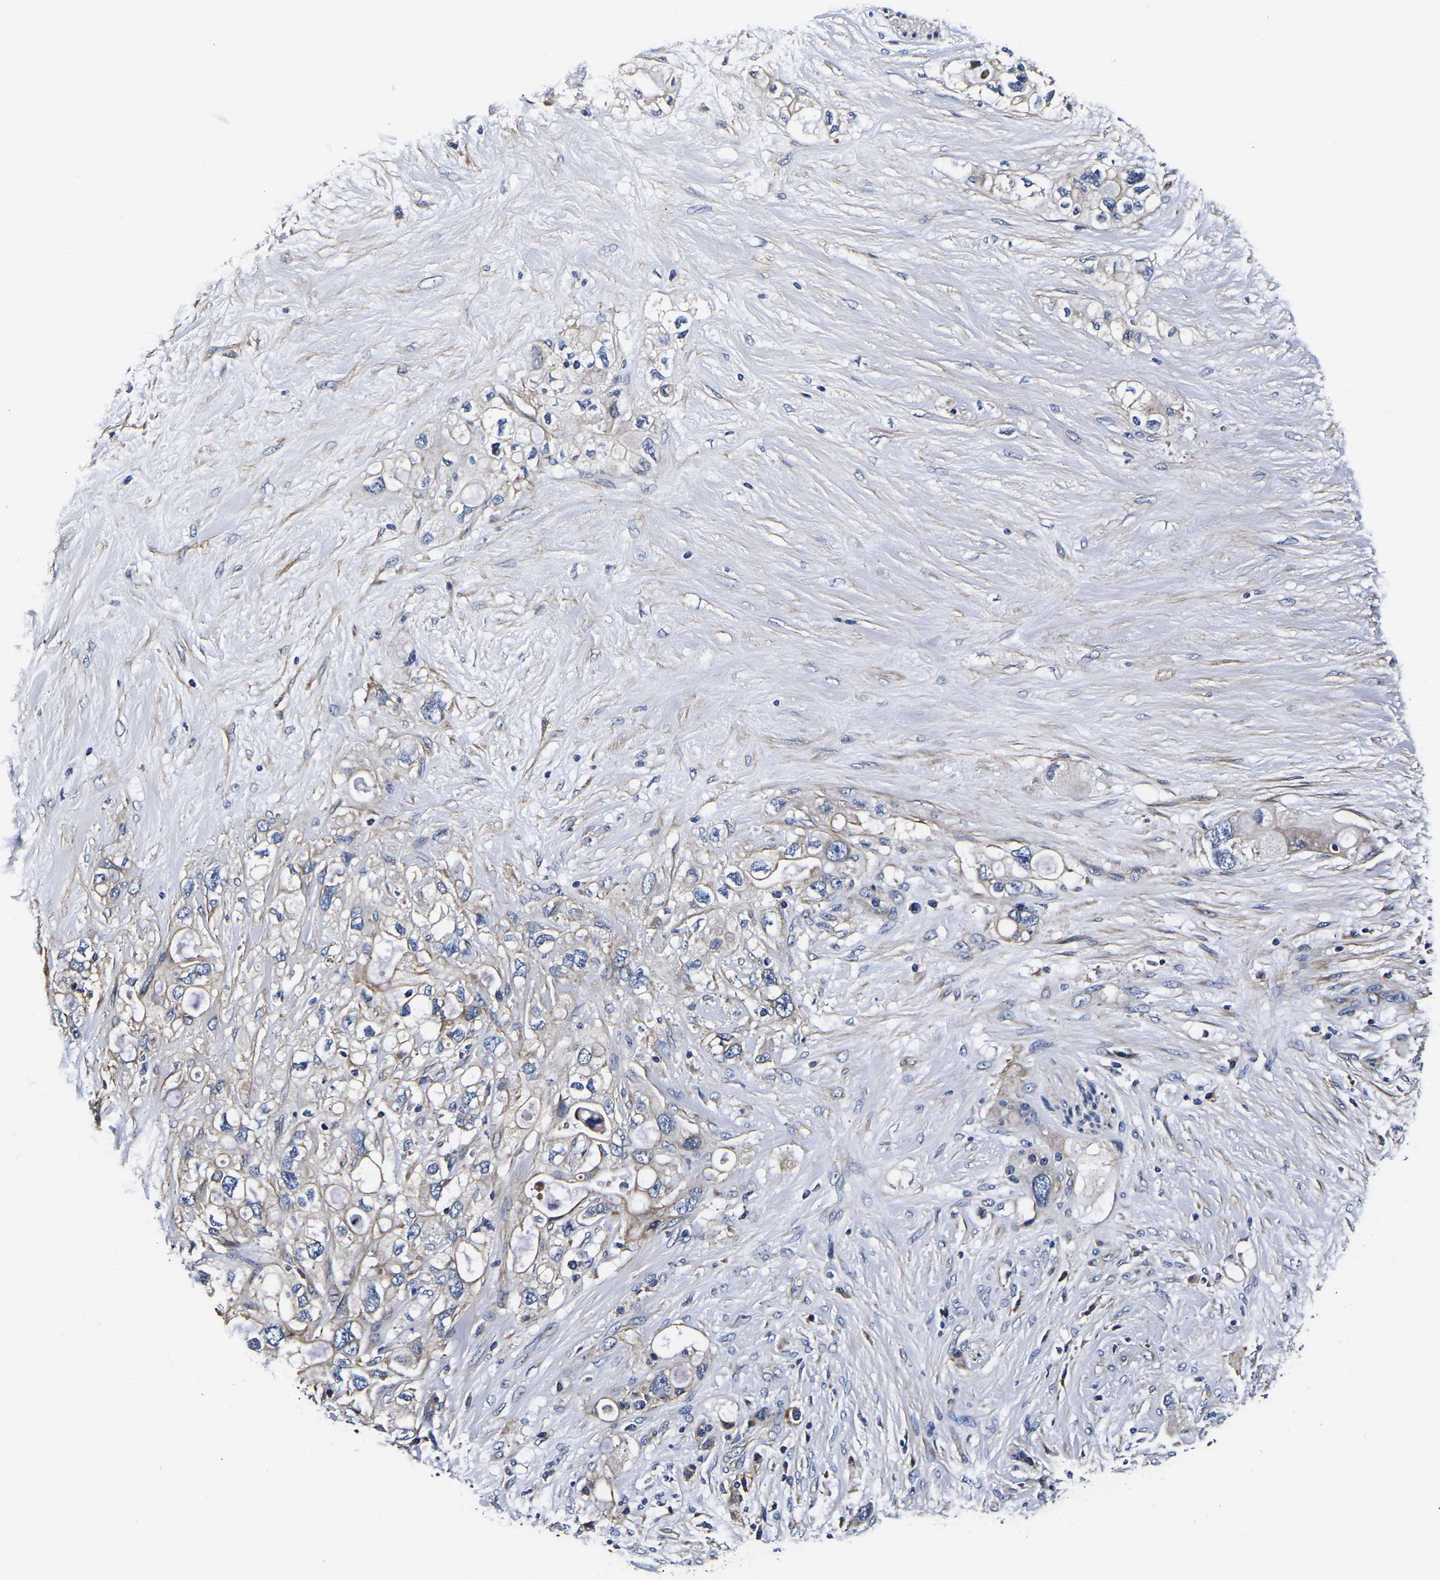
{"staining": {"intensity": "moderate", "quantity": "25%-75%", "location": "cytoplasmic/membranous"}, "tissue": "pancreatic cancer", "cell_type": "Tumor cells", "image_type": "cancer", "snomed": [{"axis": "morphology", "description": "Adenocarcinoma, NOS"}, {"axis": "topography", "description": "Pancreas"}], "caption": "Protein expression analysis of pancreatic cancer demonstrates moderate cytoplasmic/membranous expression in about 25%-75% of tumor cells. (DAB (3,3'-diaminobenzidine) IHC with brightfield microscopy, high magnification).", "gene": "KCTD17", "patient": {"sex": "female", "age": 56}}